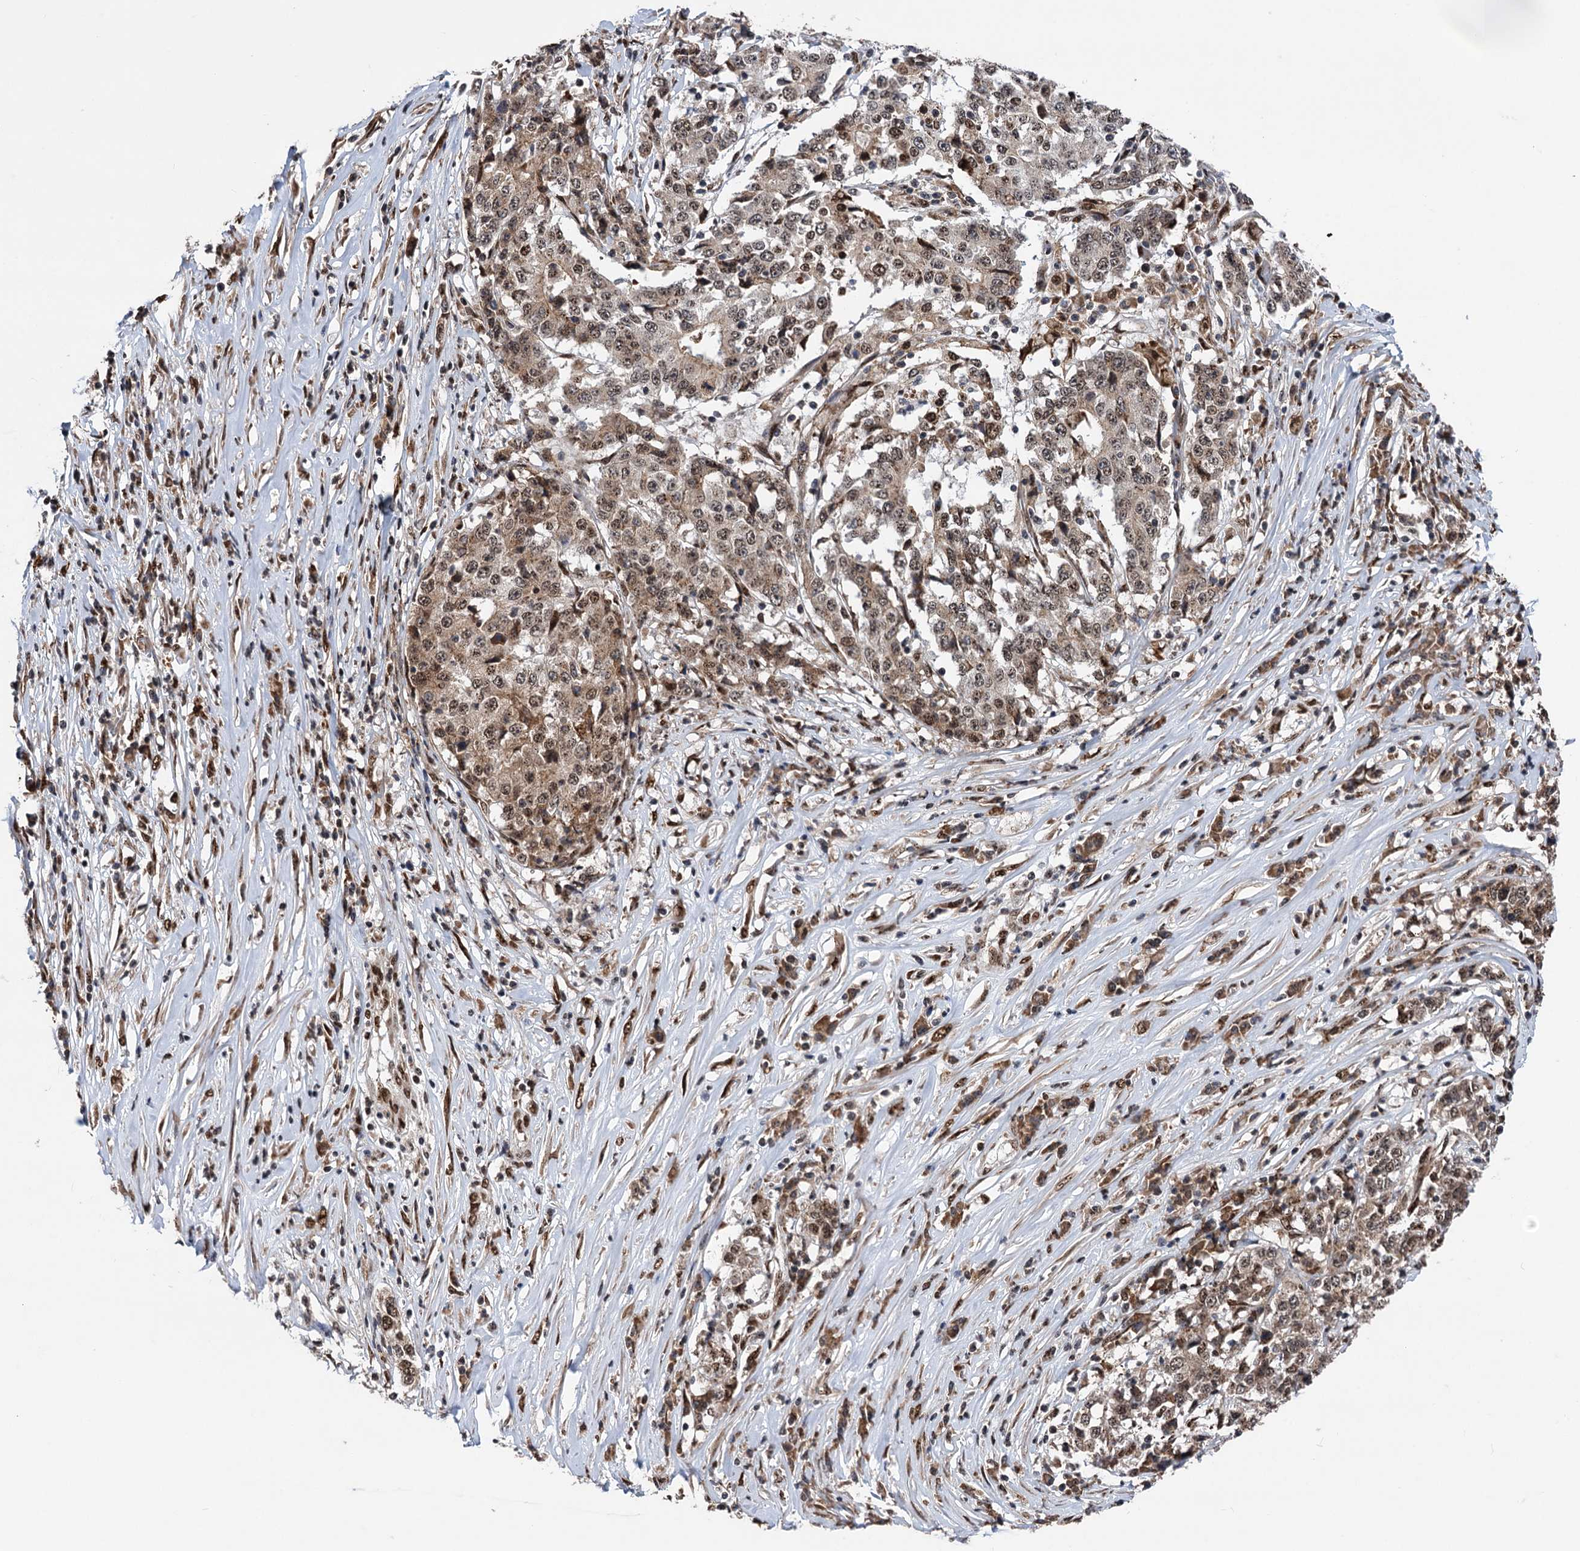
{"staining": {"intensity": "moderate", "quantity": ">75%", "location": "cytoplasmic/membranous,nuclear"}, "tissue": "stomach cancer", "cell_type": "Tumor cells", "image_type": "cancer", "snomed": [{"axis": "morphology", "description": "Adenocarcinoma, NOS"}, {"axis": "topography", "description": "Stomach"}], "caption": "Protein staining of stomach cancer tissue reveals moderate cytoplasmic/membranous and nuclear expression in about >75% of tumor cells.", "gene": "MESD", "patient": {"sex": "male", "age": 59}}